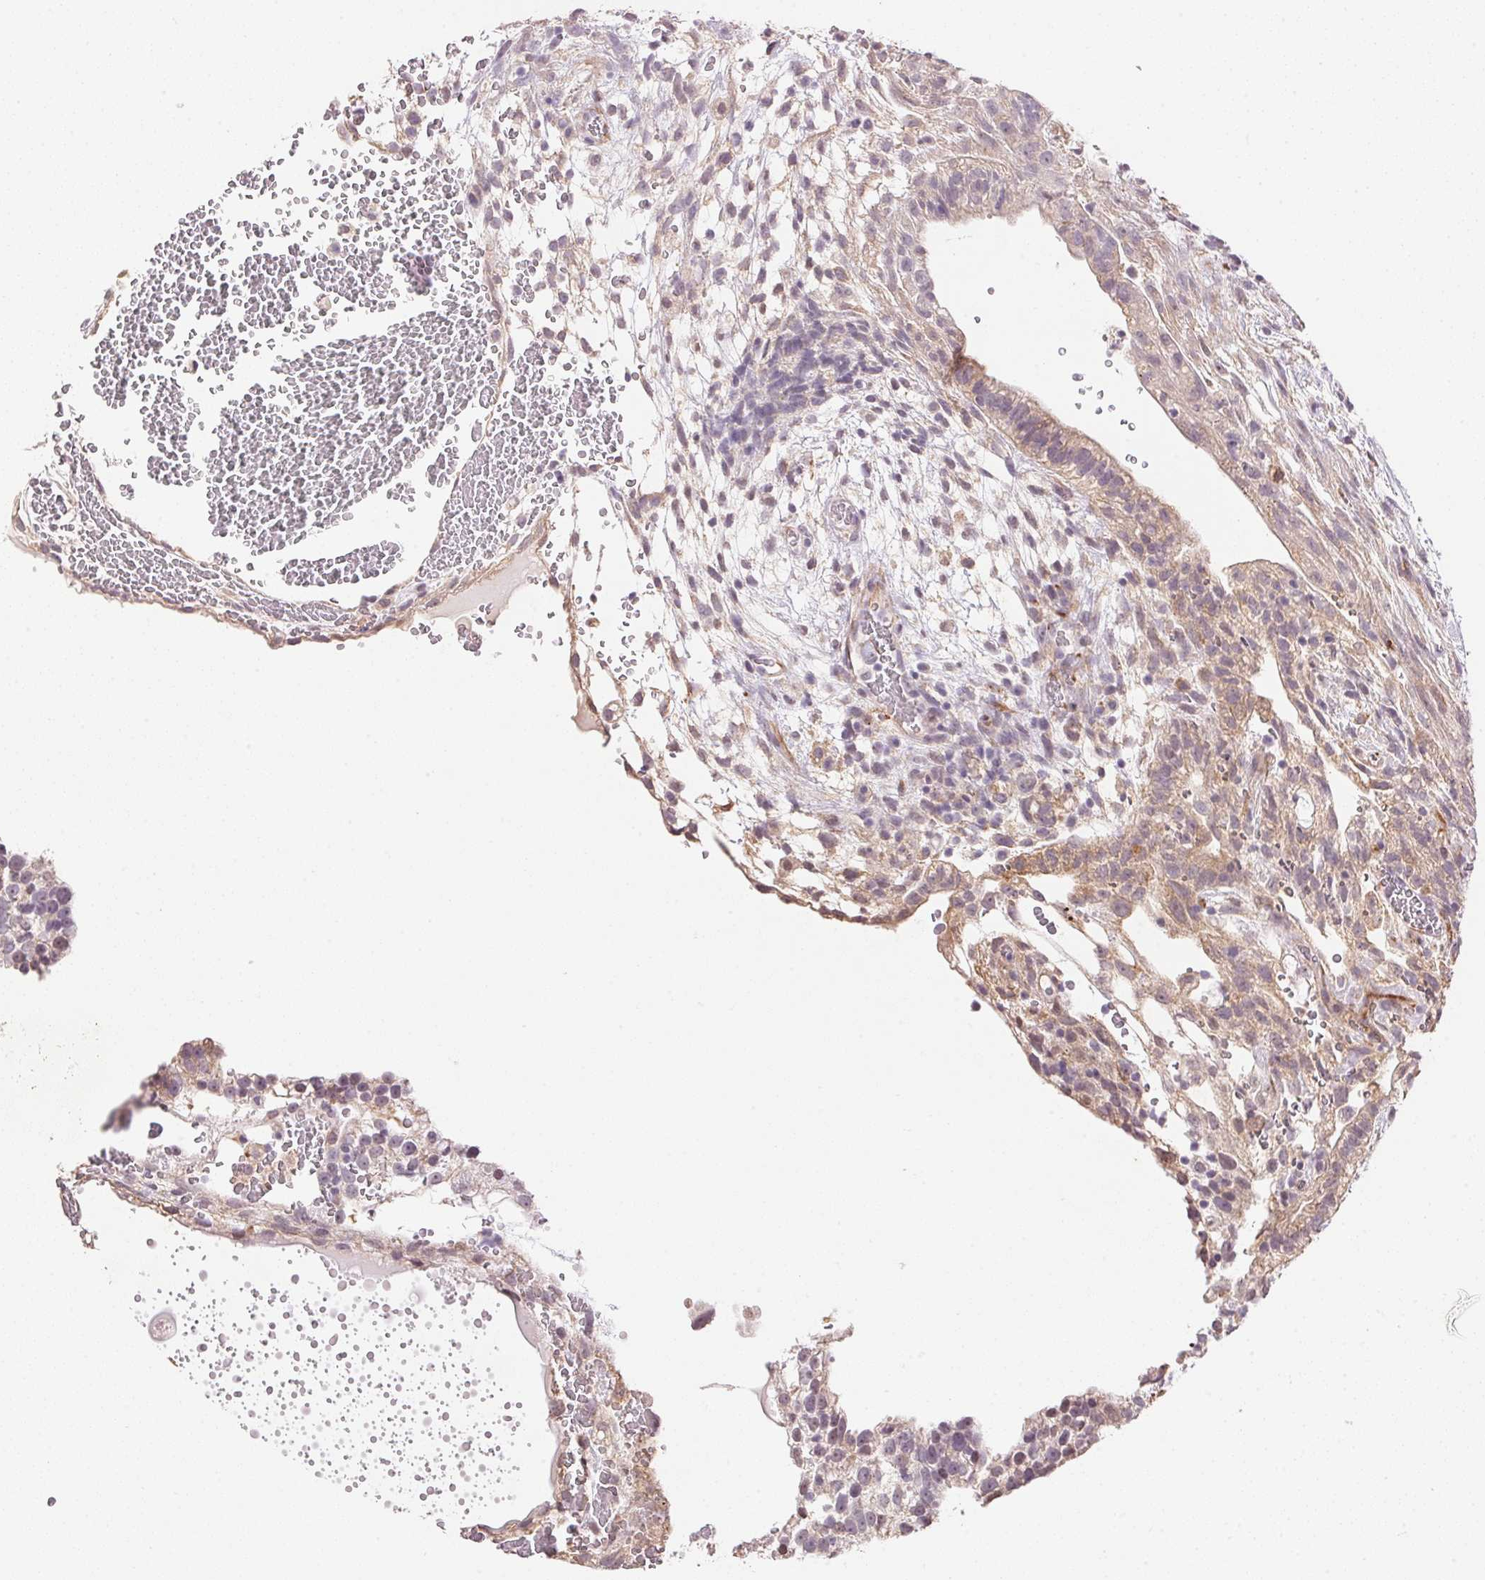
{"staining": {"intensity": "weak", "quantity": "25%-75%", "location": "cytoplasmic/membranous"}, "tissue": "testis cancer", "cell_type": "Tumor cells", "image_type": "cancer", "snomed": [{"axis": "morphology", "description": "Normal tissue, NOS"}, {"axis": "morphology", "description": "Carcinoma, Embryonal, NOS"}, {"axis": "topography", "description": "Testis"}], "caption": "This micrograph reveals embryonal carcinoma (testis) stained with immunohistochemistry to label a protein in brown. The cytoplasmic/membranous of tumor cells show weak positivity for the protein. Nuclei are counter-stained blue.", "gene": "GYG2", "patient": {"sex": "male", "age": 32}}